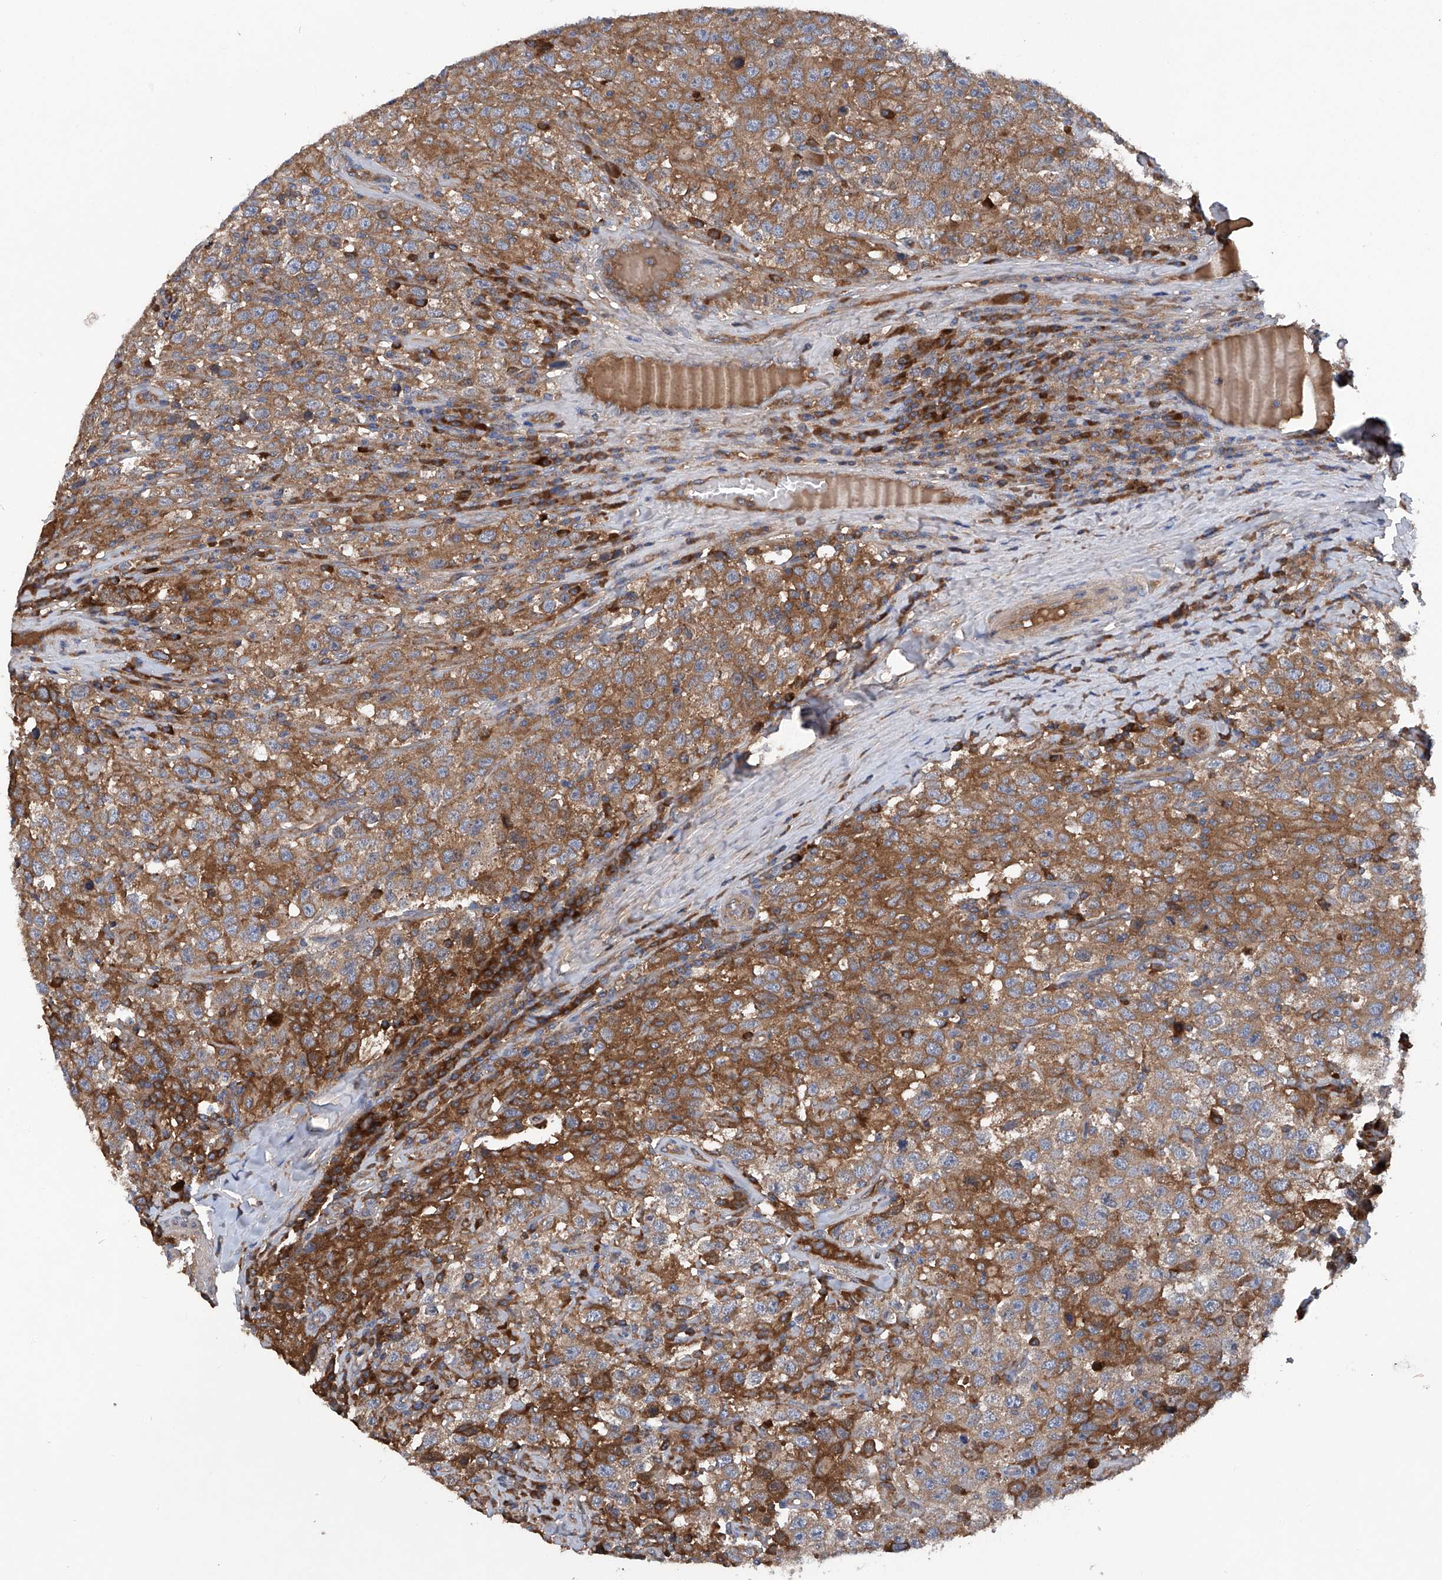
{"staining": {"intensity": "strong", "quantity": ">75%", "location": "cytoplasmic/membranous"}, "tissue": "testis cancer", "cell_type": "Tumor cells", "image_type": "cancer", "snomed": [{"axis": "morphology", "description": "Seminoma, NOS"}, {"axis": "topography", "description": "Testis"}], "caption": "Strong cytoplasmic/membranous staining for a protein is appreciated in approximately >75% of tumor cells of testis seminoma using immunohistochemistry (IHC).", "gene": "ASCC3", "patient": {"sex": "male", "age": 41}}